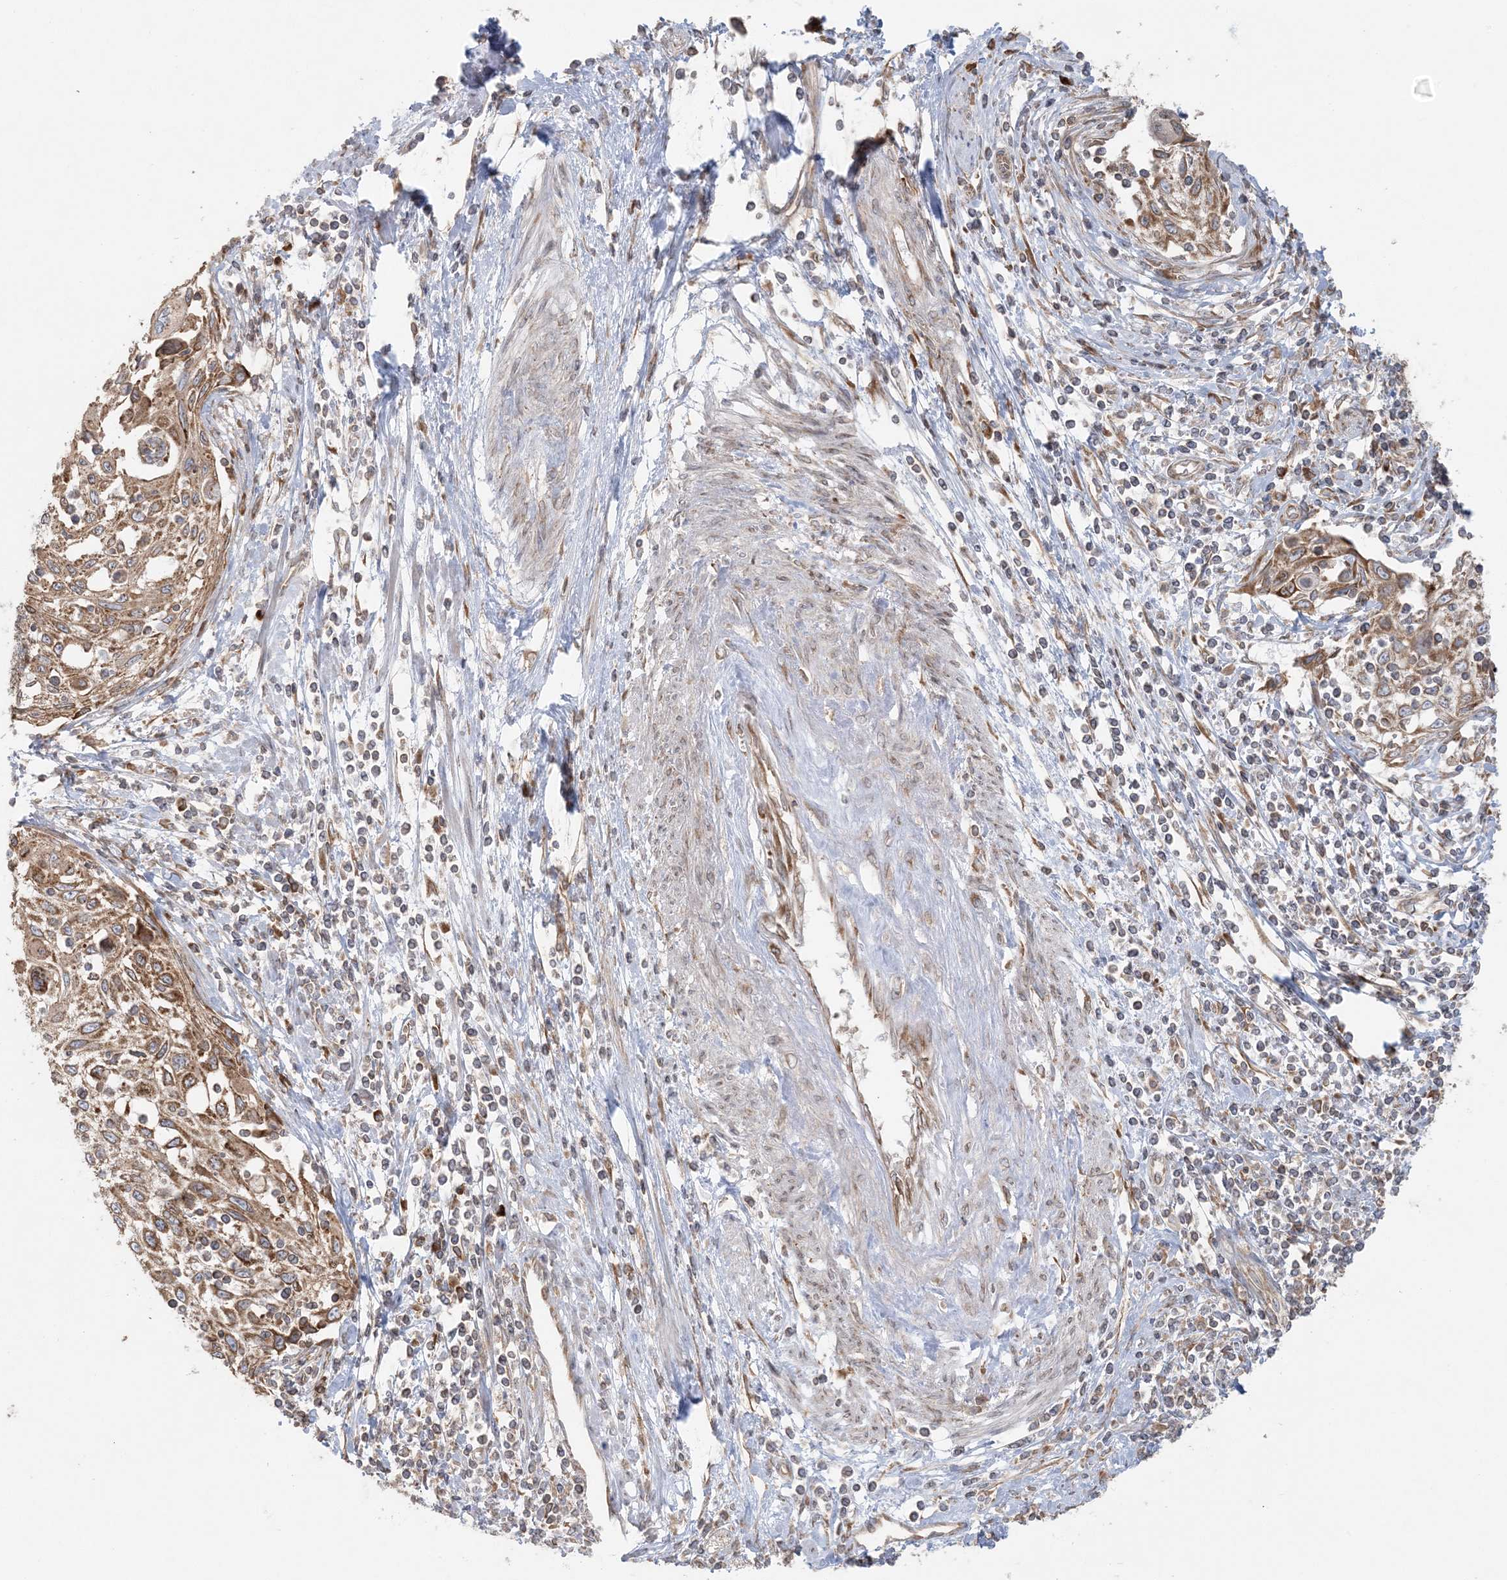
{"staining": {"intensity": "moderate", "quantity": ">75%", "location": "cytoplasmic/membranous"}, "tissue": "cervical cancer", "cell_type": "Tumor cells", "image_type": "cancer", "snomed": [{"axis": "morphology", "description": "Squamous cell carcinoma, NOS"}, {"axis": "topography", "description": "Cervix"}], "caption": "IHC photomicrograph of neoplastic tissue: human cervical squamous cell carcinoma stained using immunohistochemistry (IHC) reveals medium levels of moderate protein expression localized specifically in the cytoplasmic/membranous of tumor cells, appearing as a cytoplasmic/membranous brown color.", "gene": "UBXN4", "patient": {"sex": "female", "age": 70}}